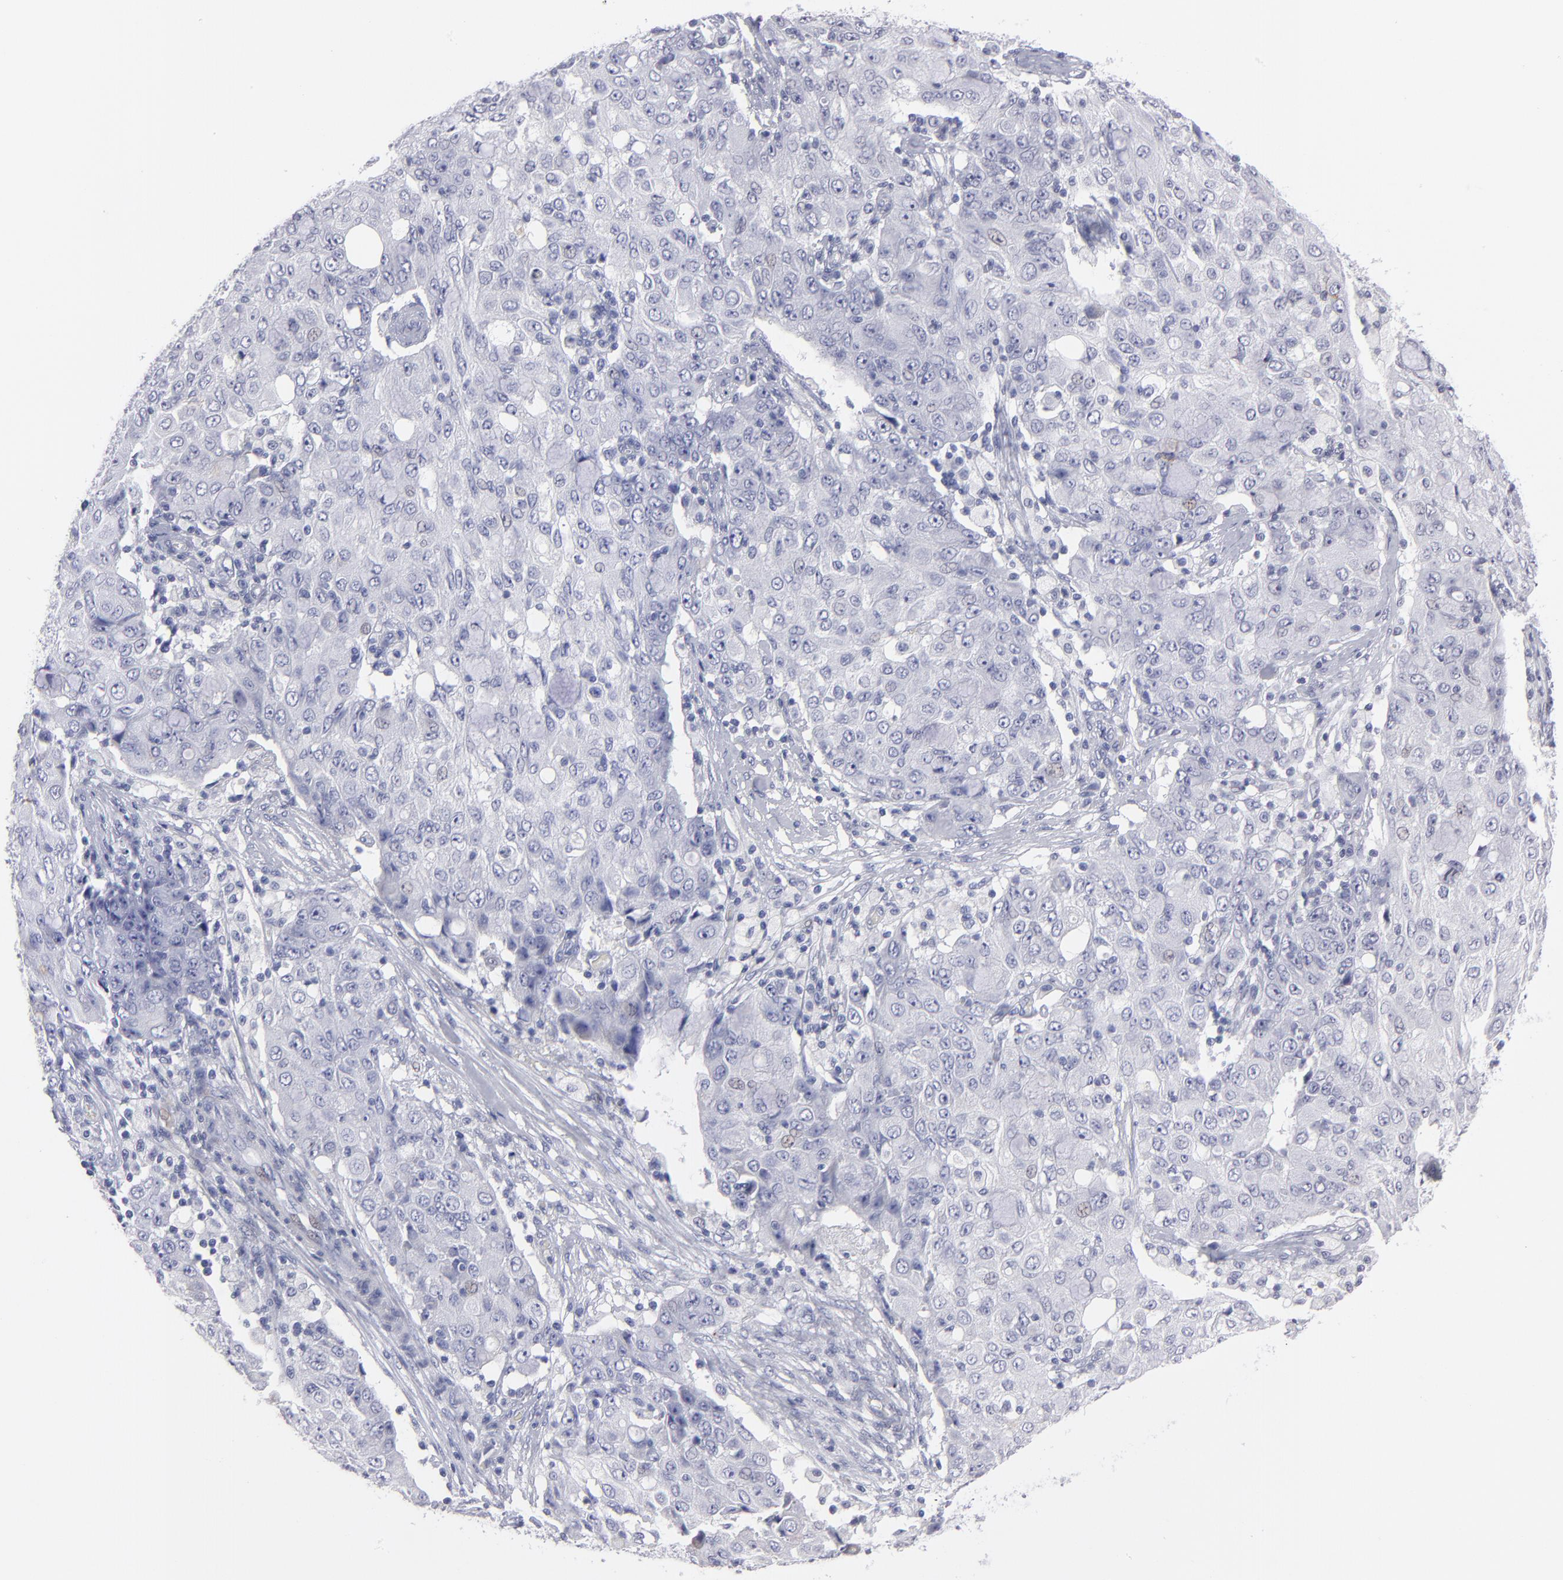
{"staining": {"intensity": "negative", "quantity": "none", "location": "none"}, "tissue": "ovarian cancer", "cell_type": "Tumor cells", "image_type": "cancer", "snomed": [{"axis": "morphology", "description": "Carcinoma, endometroid"}, {"axis": "topography", "description": "Ovary"}], "caption": "Ovarian endometroid carcinoma was stained to show a protein in brown. There is no significant expression in tumor cells.", "gene": "CADM3", "patient": {"sex": "female", "age": 42}}